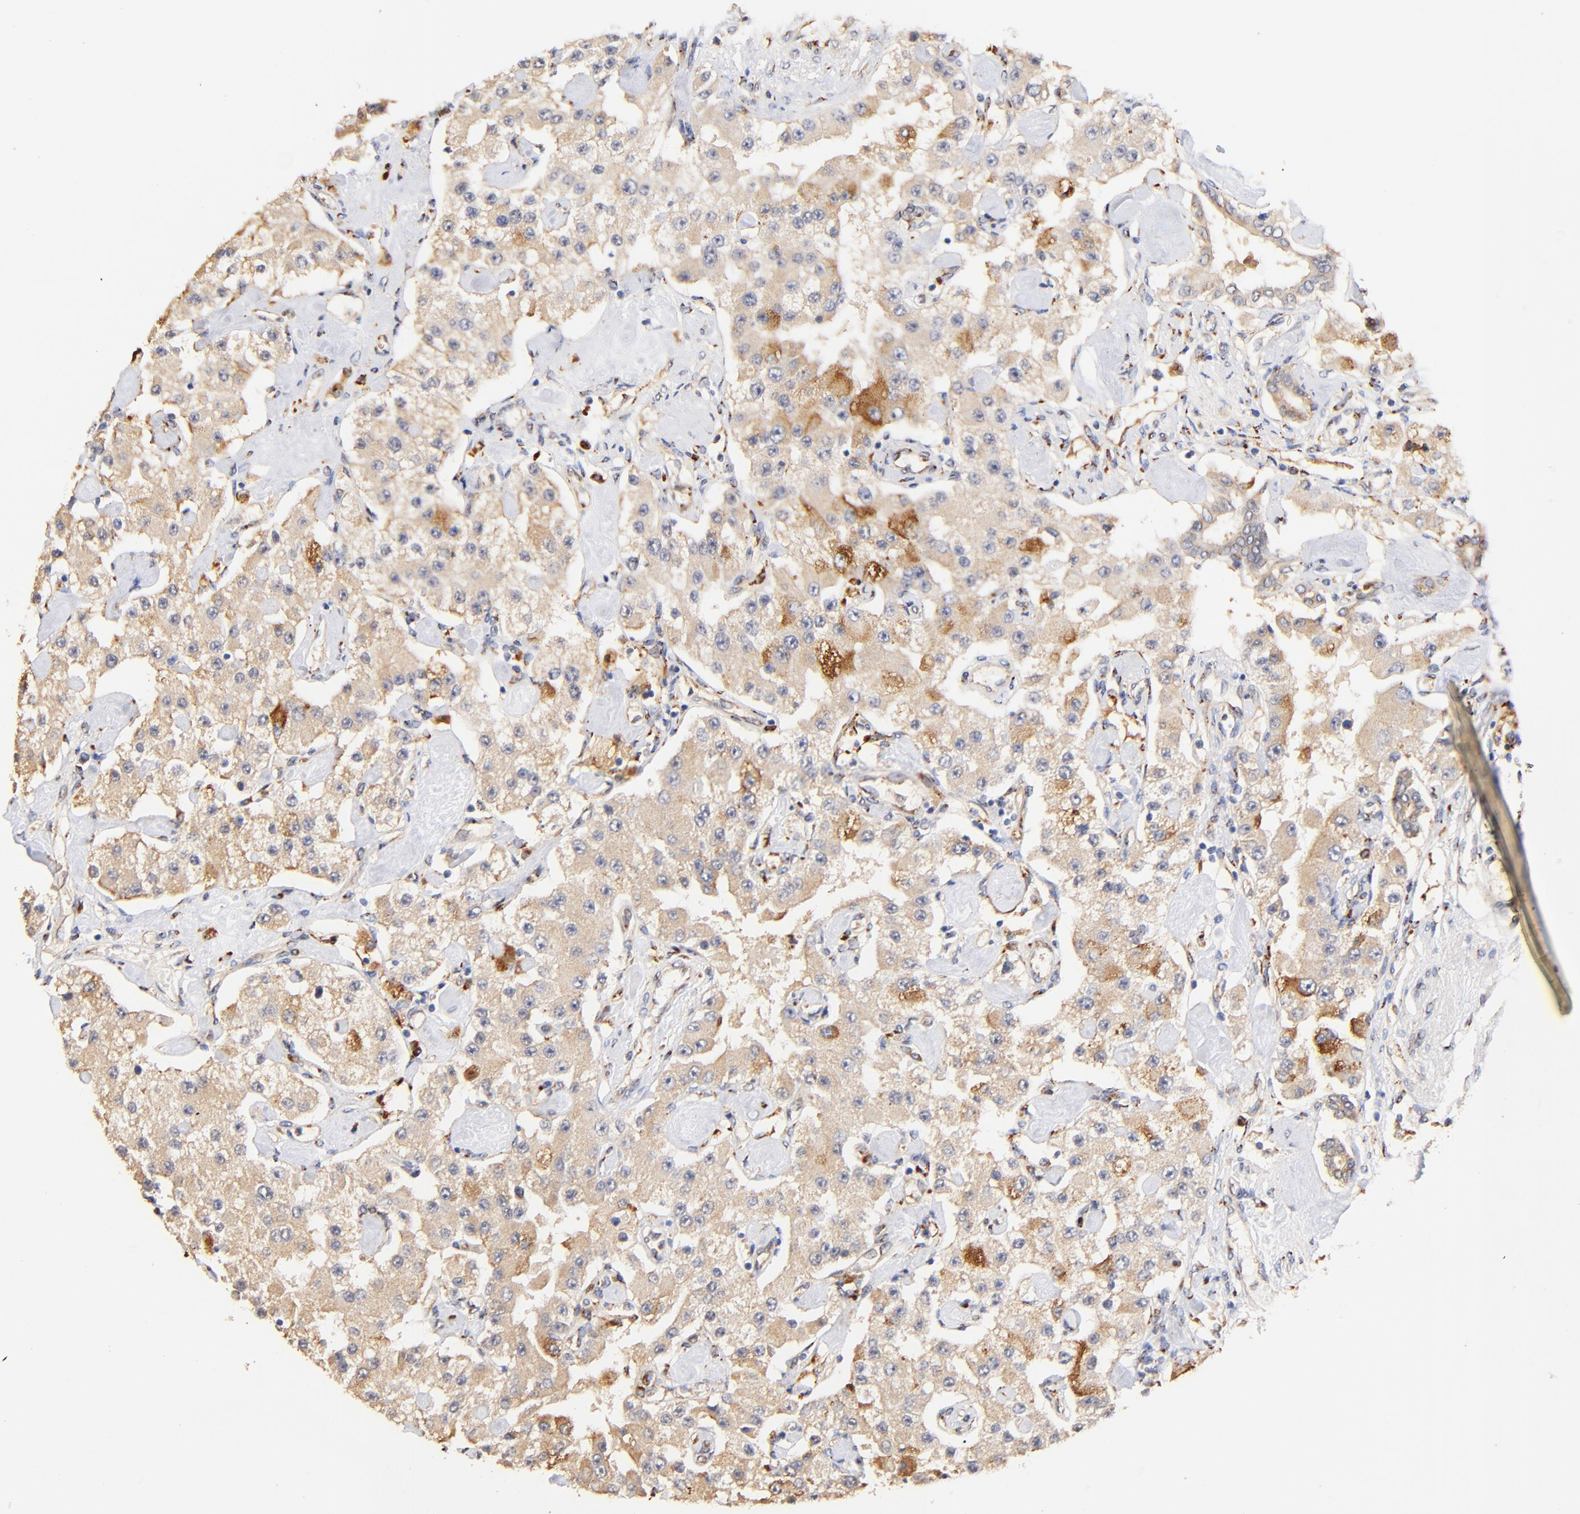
{"staining": {"intensity": "weak", "quantity": ">75%", "location": "cytoplasmic/membranous"}, "tissue": "carcinoid", "cell_type": "Tumor cells", "image_type": "cancer", "snomed": [{"axis": "morphology", "description": "Carcinoid, malignant, NOS"}, {"axis": "topography", "description": "Pancreas"}], "caption": "Immunohistochemical staining of human carcinoid (malignant) exhibits weak cytoplasmic/membranous protein positivity in approximately >75% of tumor cells.", "gene": "FMNL3", "patient": {"sex": "male", "age": 41}}